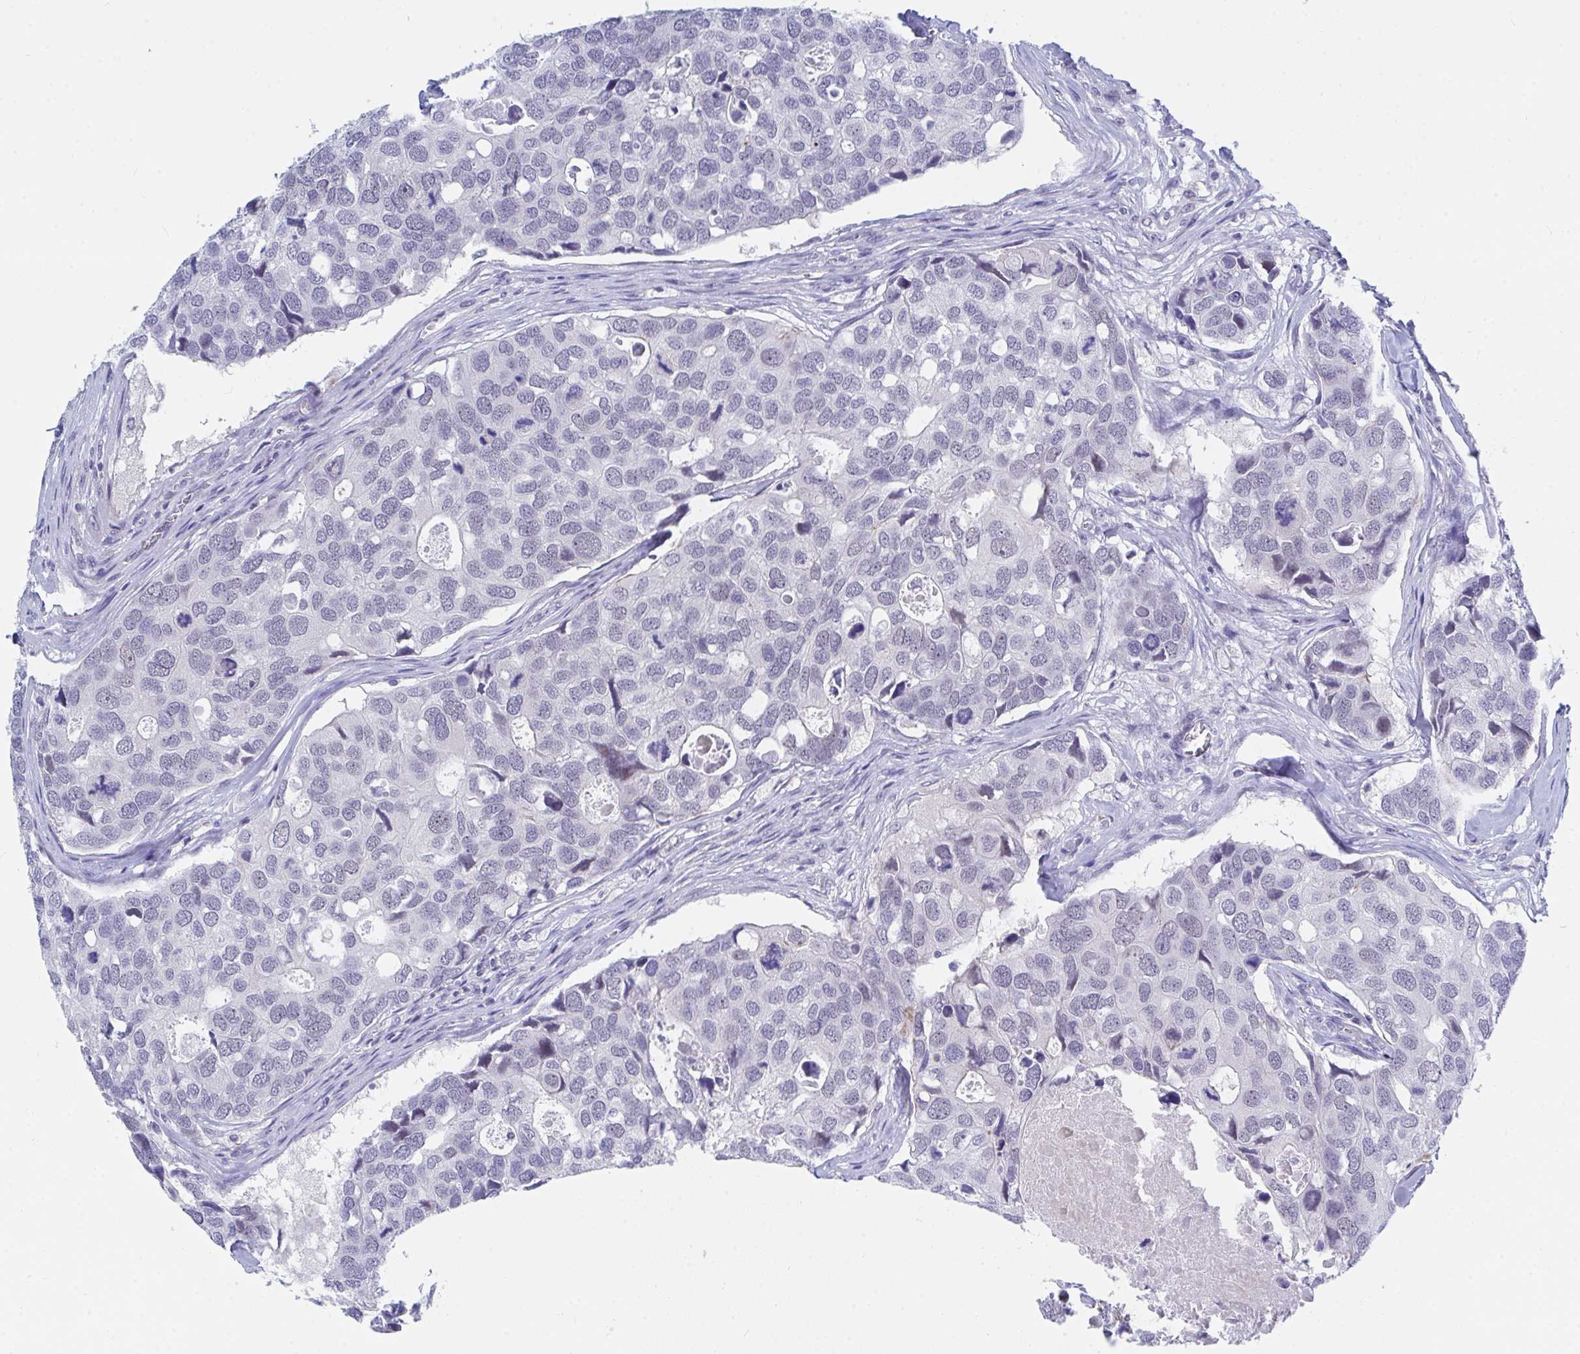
{"staining": {"intensity": "negative", "quantity": "none", "location": "none"}, "tissue": "breast cancer", "cell_type": "Tumor cells", "image_type": "cancer", "snomed": [{"axis": "morphology", "description": "Duct carcinoma"}, {"axis": "topography", "description": "Breast"}], "caption": "Tumor cells are negative for brown protein staining in breast cancer (intraductal carcinoma).", "gene": "DAOA", "patient": {"sex": "female", "age": 83}}